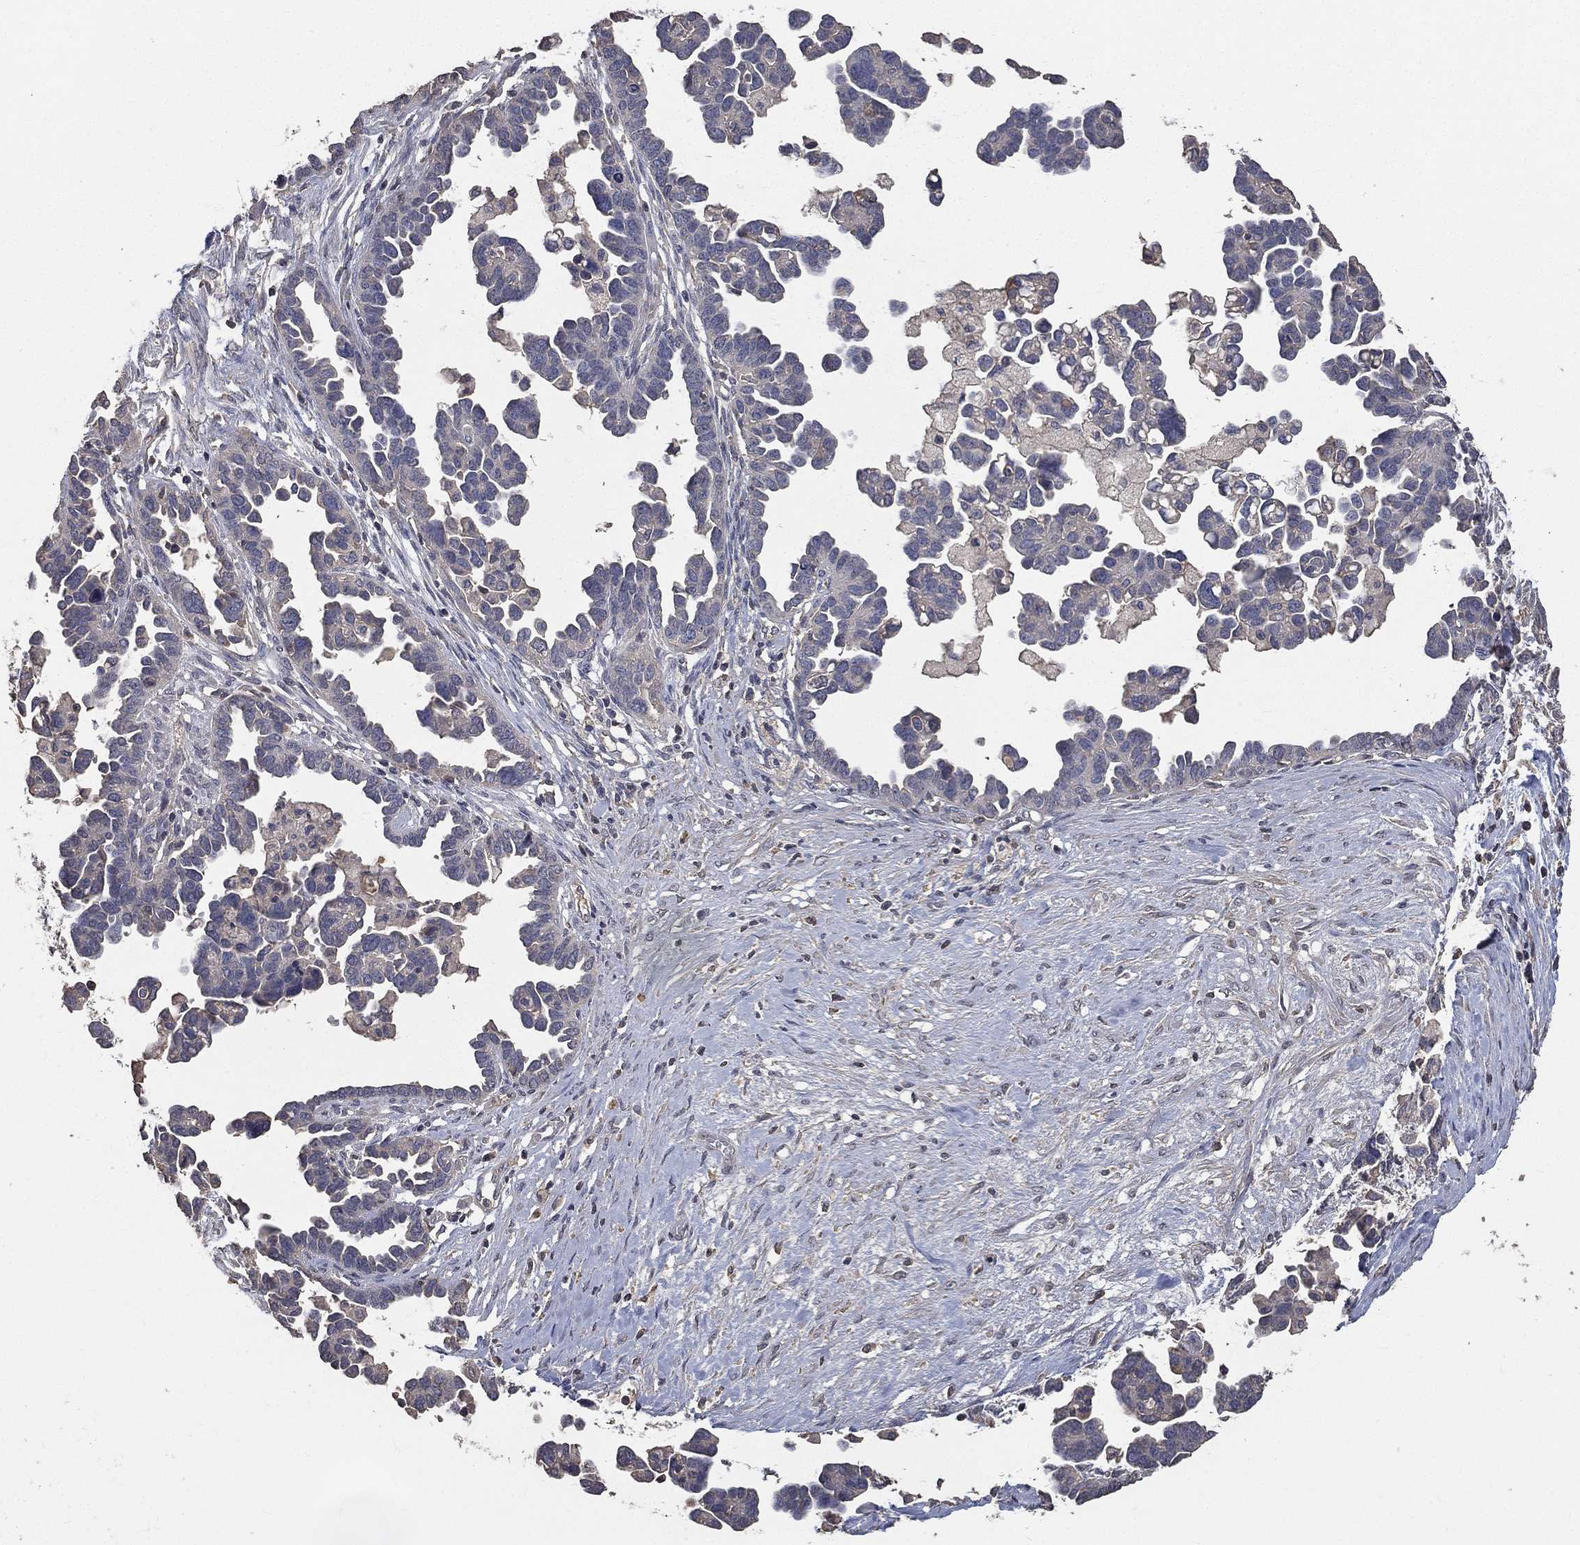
{"staining": {"intensity": "negative", "quantity": "none", "location": "none"}, "tissue": "ovarian cancer", "cell_type": "Tumor cells", "image_type": "cancer", "snomed": [{"axis": "morphology", "description": "Cystadenocarcinoma, serous, NOS"}, {"axis": "topography", "description": "Ovary"}], "caption": "Immunohistochemical staining of serous cystadenocarcinoma (ovarian) displays no significant staining in tumor cells. (Stains: DAB (3,3'-diaminobenzidine) IHC with hematoxylin counter stain, Microscopy: brightfield microscopy at high magnification).", "gene": "SNAP25", "patient": {"sex": "female", "age": 54}}